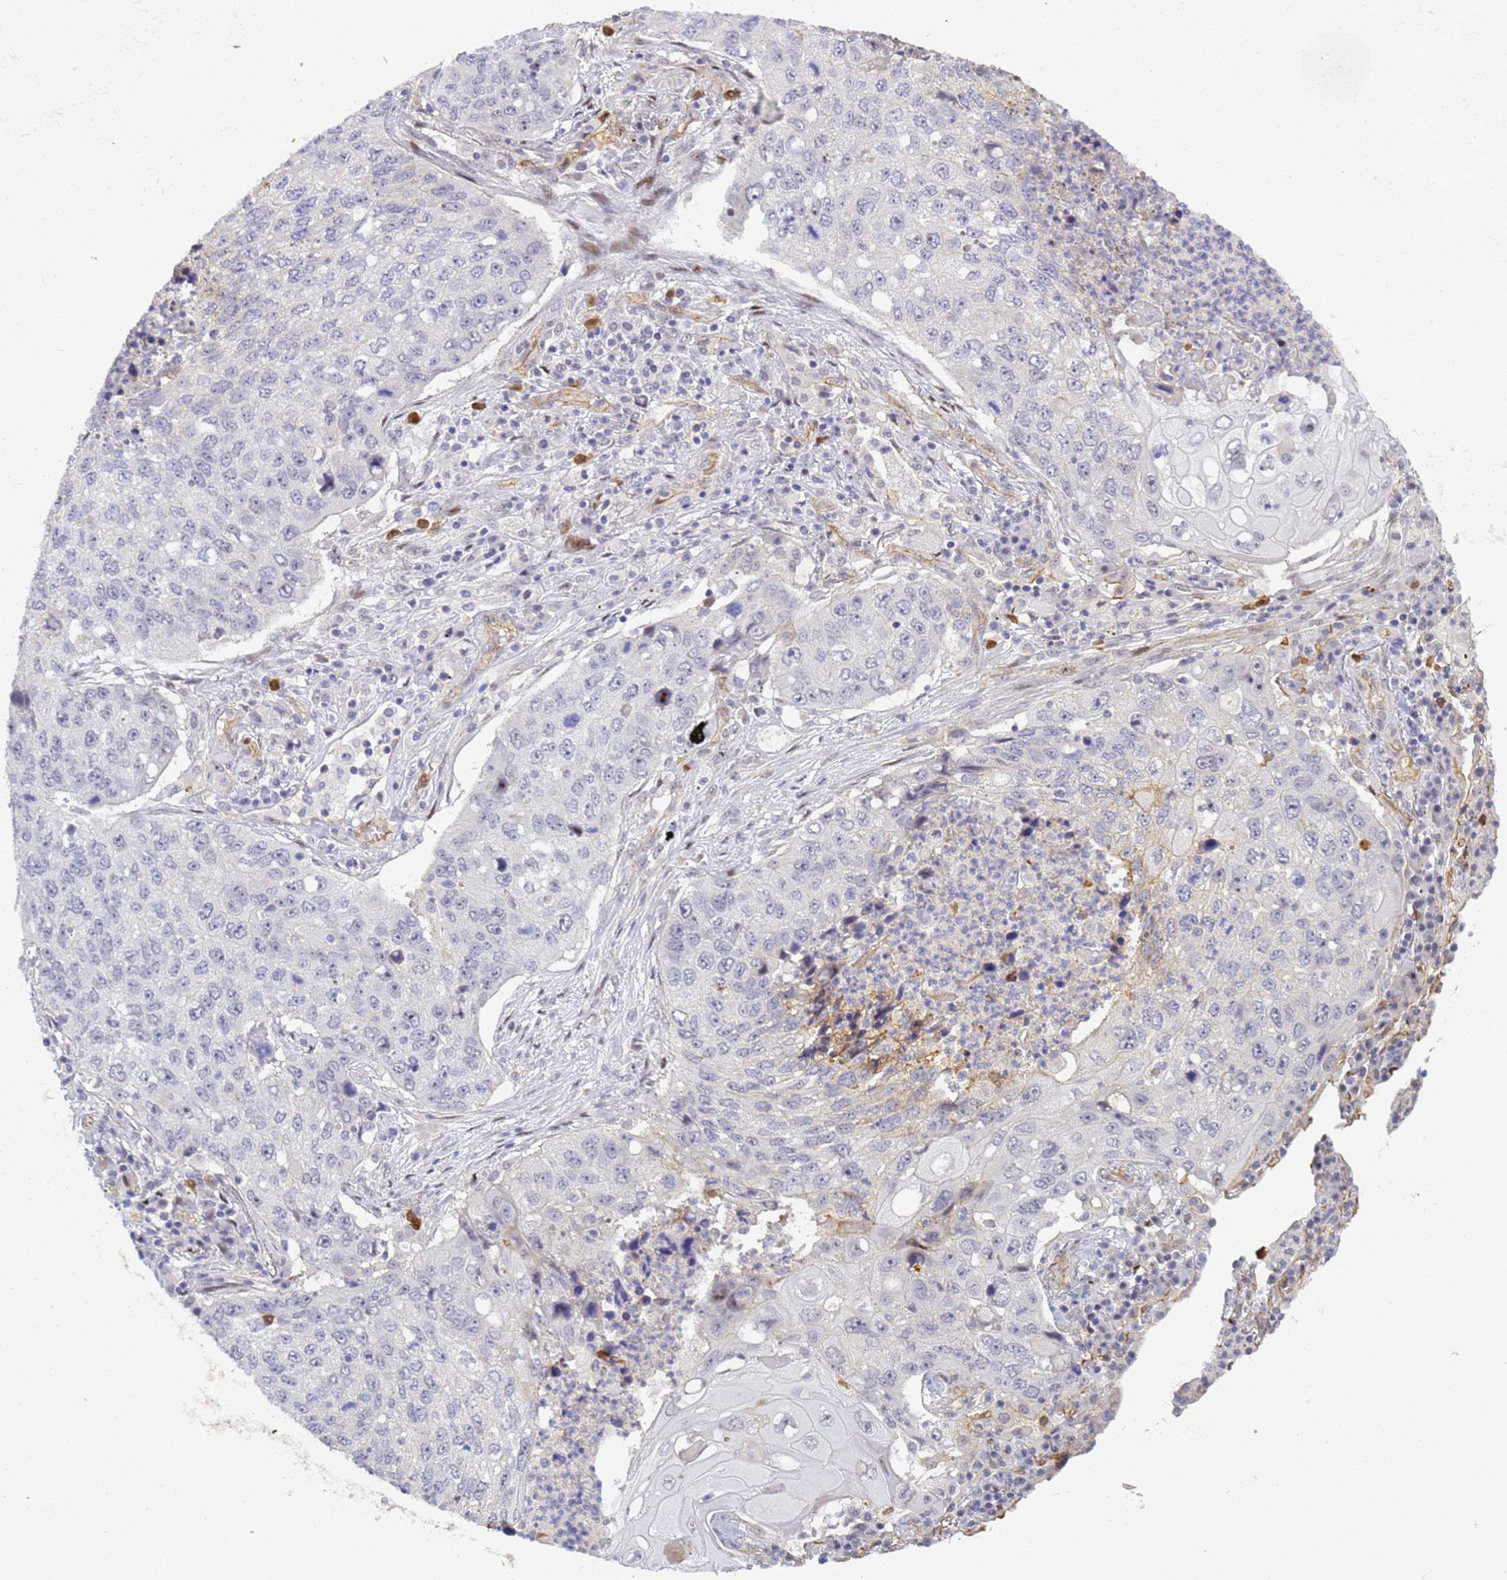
{"staining": {"intensity": "moderate", "quantity": "<25%", "location": "cytoplasmic/membranous"}, "tissue": "lung cancer", "cell_type": "Tumor cells", "image_type": "cancer", "snomed": [{"axis": "morphology", "description": "Squamous cell carcinoma, NOS"}, {"axis": "topography", "description": "Lung"}], "caption": "Squamous cell carcinoma (lung) stained for a protein shows moderate cytoplasmic/membranous positivity in tumor cells. (Brightfield microscopy of DAB IHC at high magnification).", "gene": "GON4L", "patient": {"sex": "female", "age": 63}}